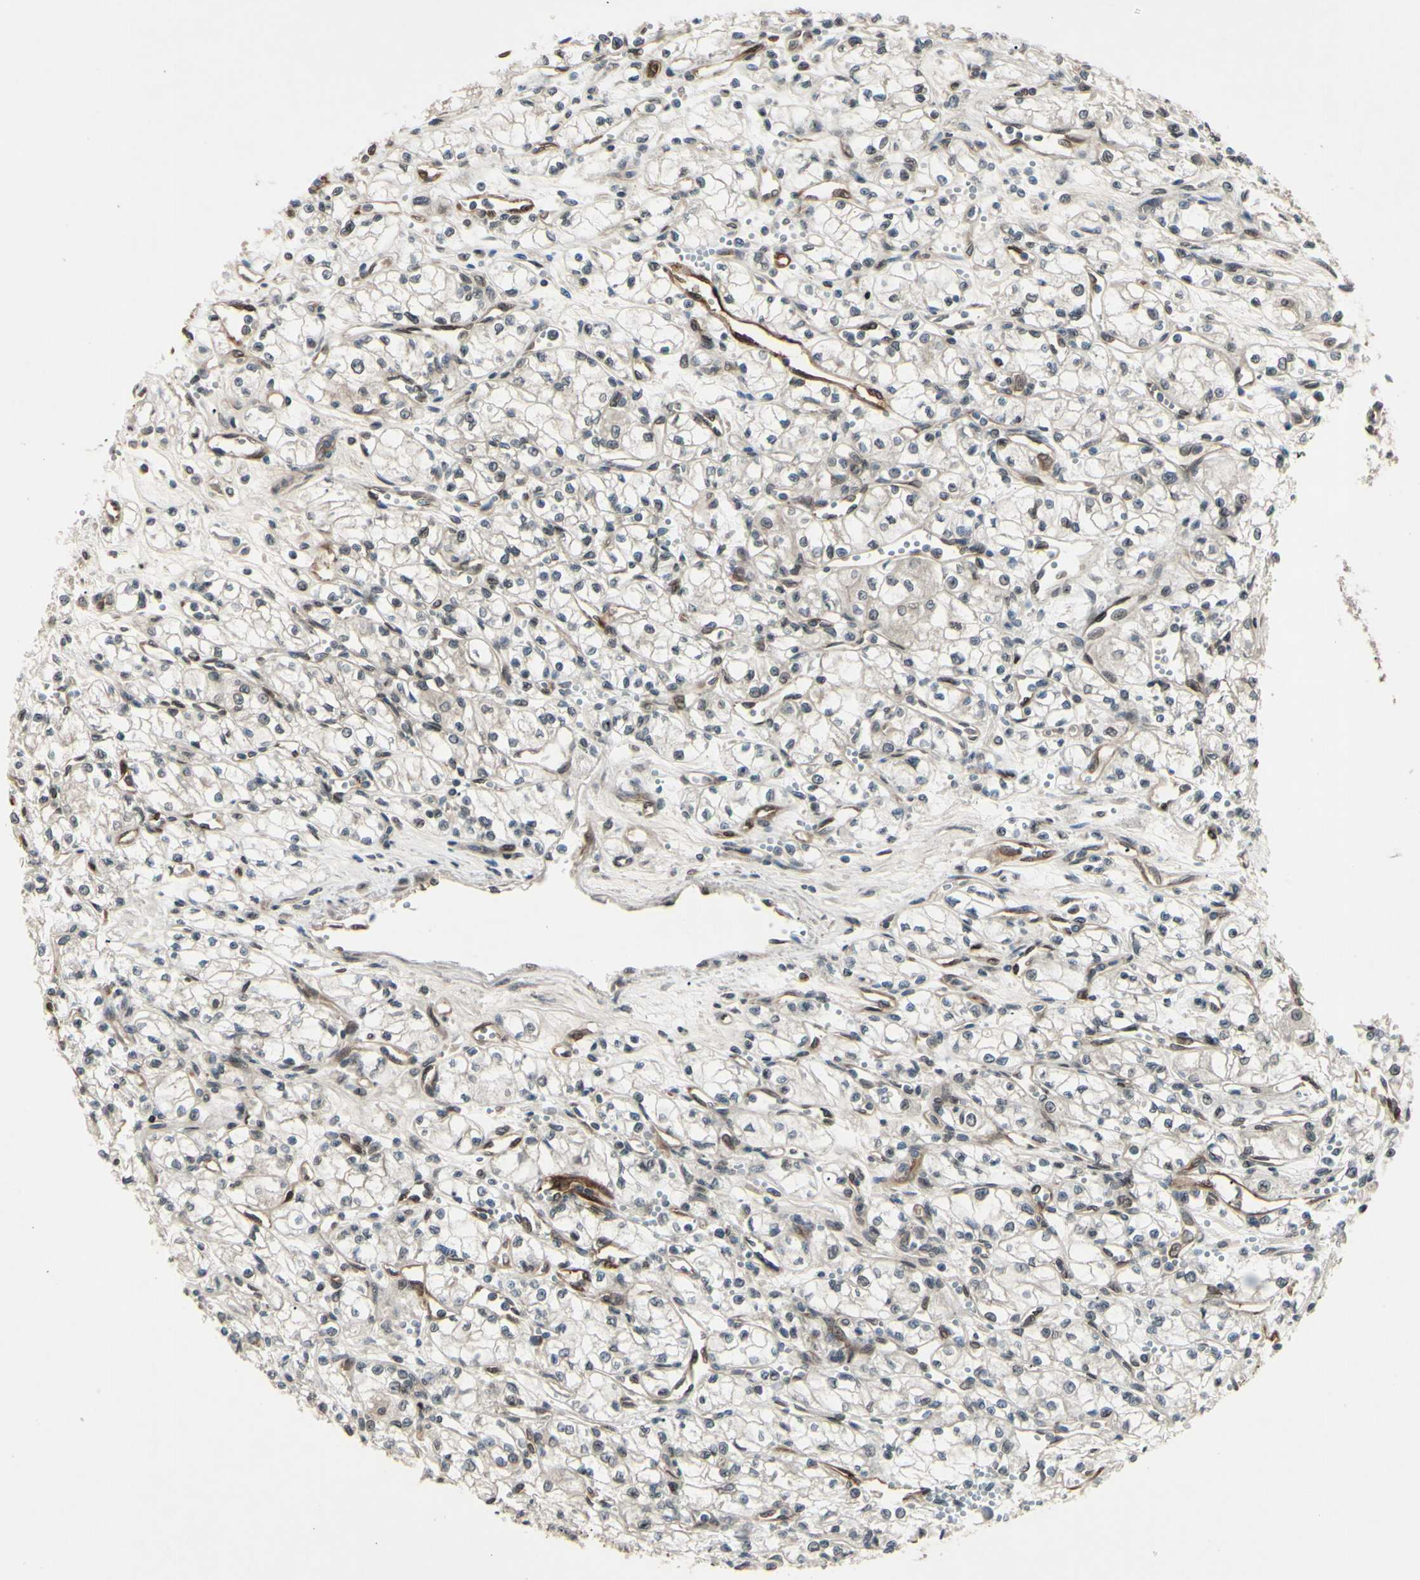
{"staining": {"intensity": "negative", "quantity": "none", "location": "none"}, "tissue": "renal cancer", "cell_type": "Tumor cells", "image_type": "cancer", "snomed": [{"axis": "morphology", "description": "Normal tissue, NOS"}, {"axis": "morphology", "description": "Adenocarcinoma, NOS"}, {"axis": "topography", "description": "Kidney"}], "caption": "DAB immunohistochemical staining of human renal cancer reveals no significant positivity in tumor cells. (Stains: DAB IHC with hematoxylin counter stain, Microscopy: brightfield microscopy at high magnification).", "gene": "MLF2", "patient": {"sex": "male", "age": 59}}